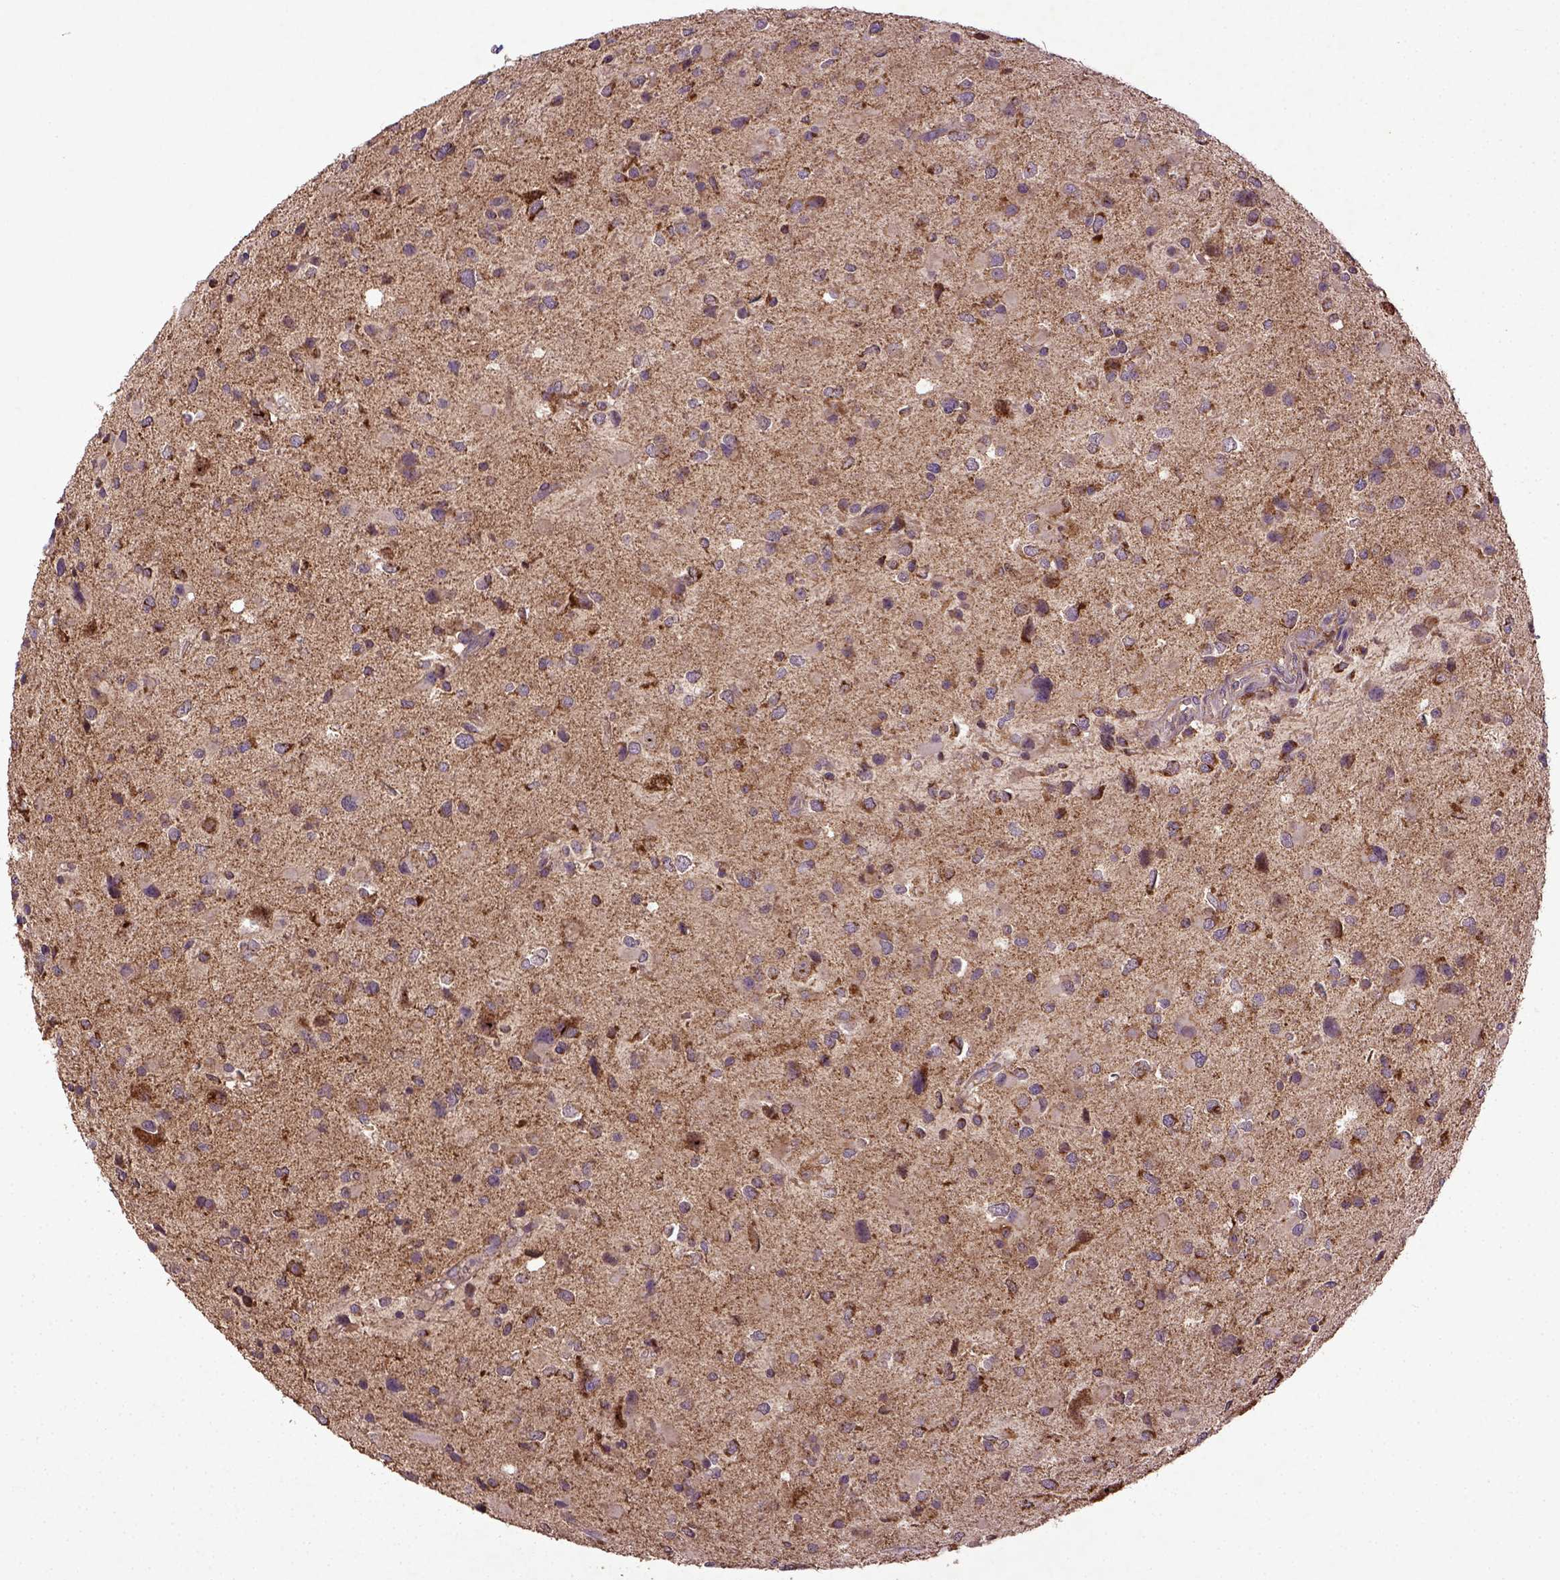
{"staining": {"intensity": "weak", "quantity": ">75%", "location": "cytoplasmic/membranous"}, "tissue": "glioma", "cell_type": "Tumor cells", "image_type": "cancer", "snomed": [{"axis": "morphology", "description": "Glioma, malignant, Low grade"}, {"axis": "topography", "description": "Brain"}], "caption": "A low amount of weak cytoplasmic/membranous expression is identified in approximately >75% of tumor cells in malignant low-grade glioma tissue. (DAB IHC with brightfield microscopy, high magnification).", "gene": "MT-CO1", "patient": {"sex": "female", "age": 32}}